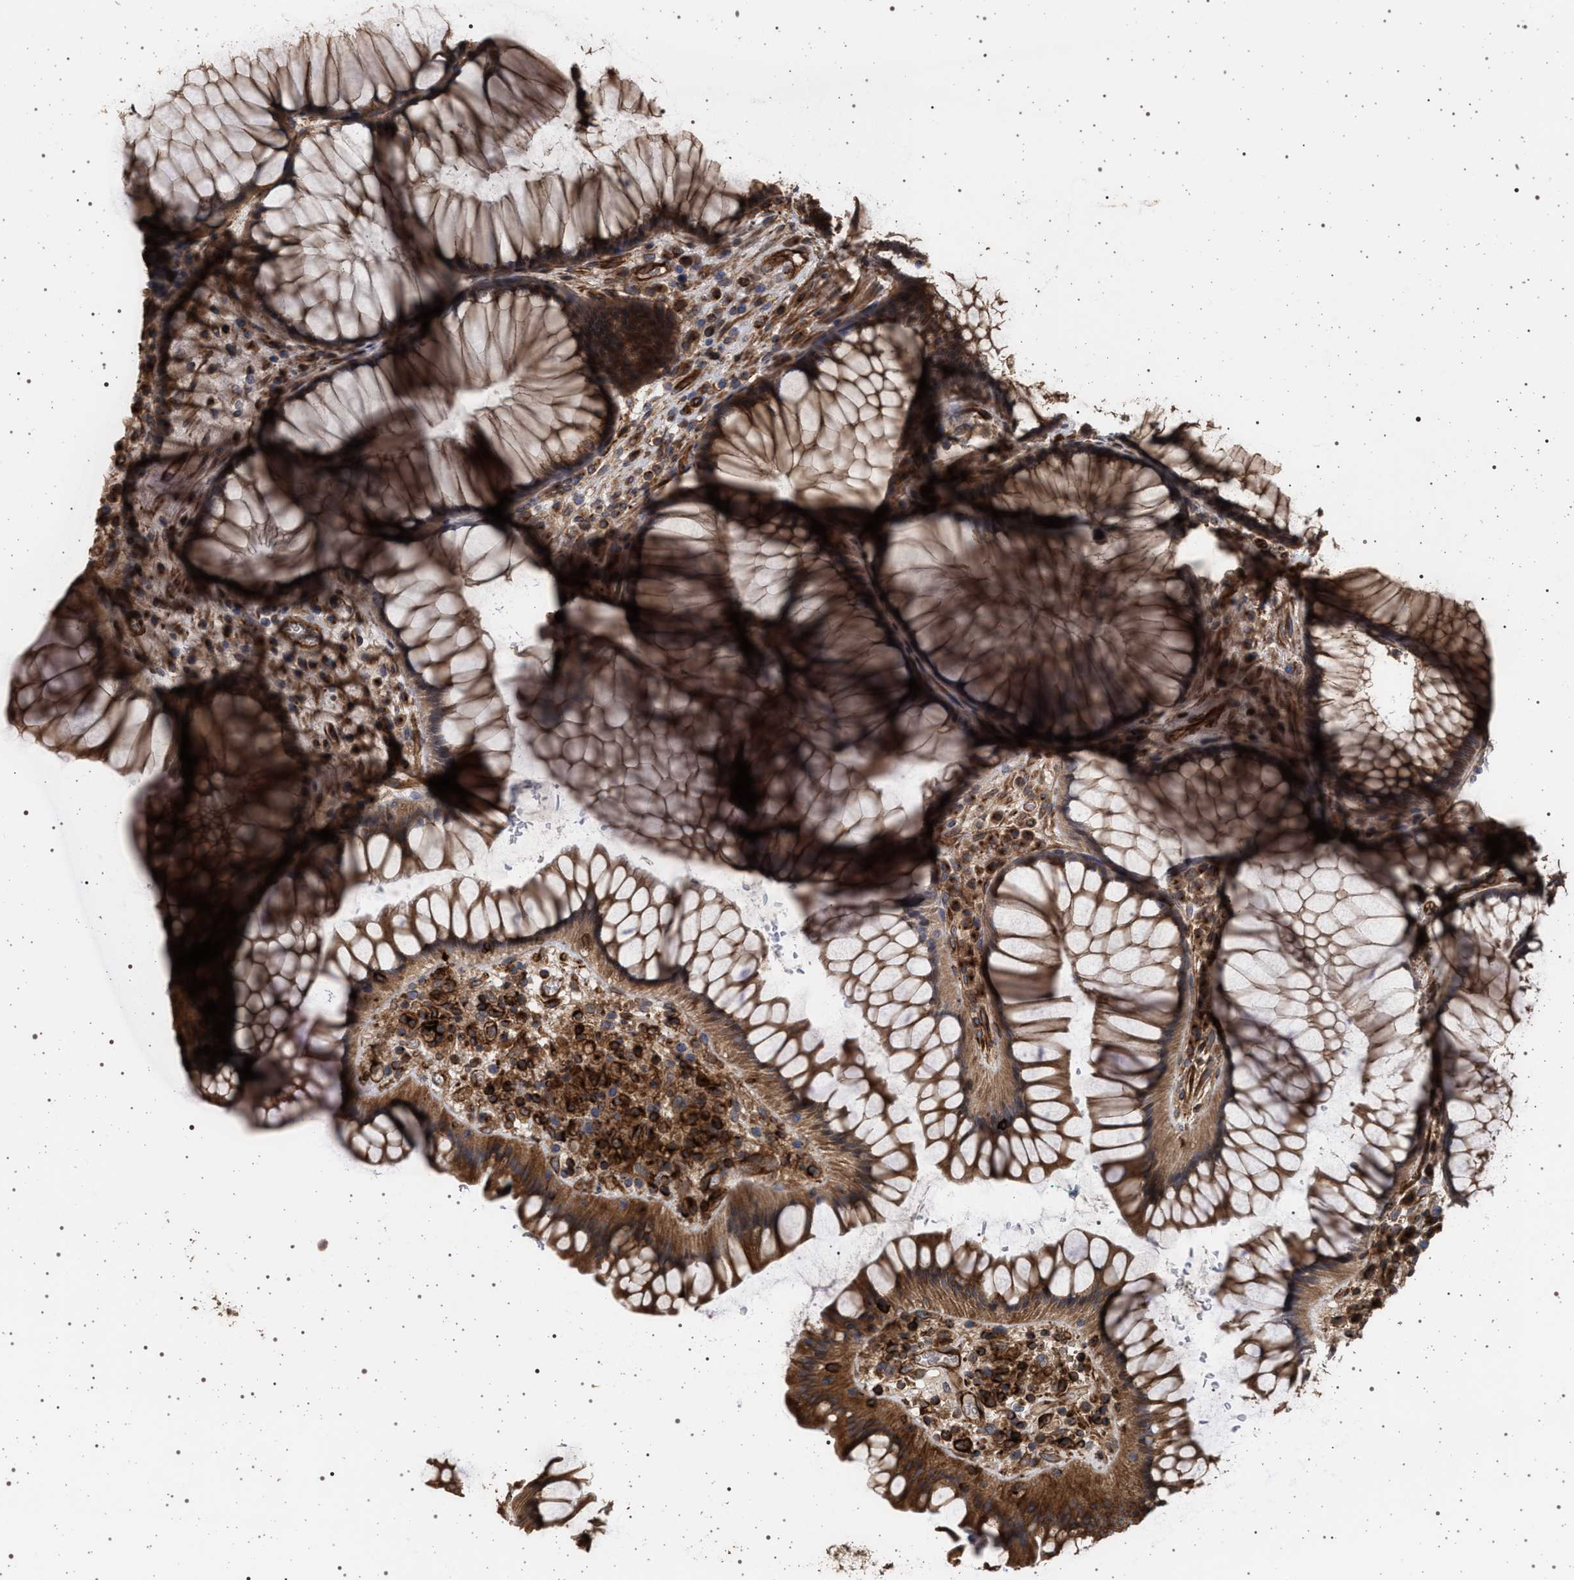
{"staining": {"intensity": "moderate", "quantity": ">75%", "location": "cytoplasmic/membranous"}, "tissue": "rectum", "cell_type": "Glandular cells", "image_type": "normal", "snomed": [{"axis": "morphology", "description": "Normal tissue, NOS"}, {"axis": "topography", "description": "Rectum"}], "caption": "Protein staining of benign rectum reveals moderate cytoplasmic/membranous positivity in approximately >75% of glandular cells.", "gene": "IFT20", "patient": {"sex": "male", "age": 51}}